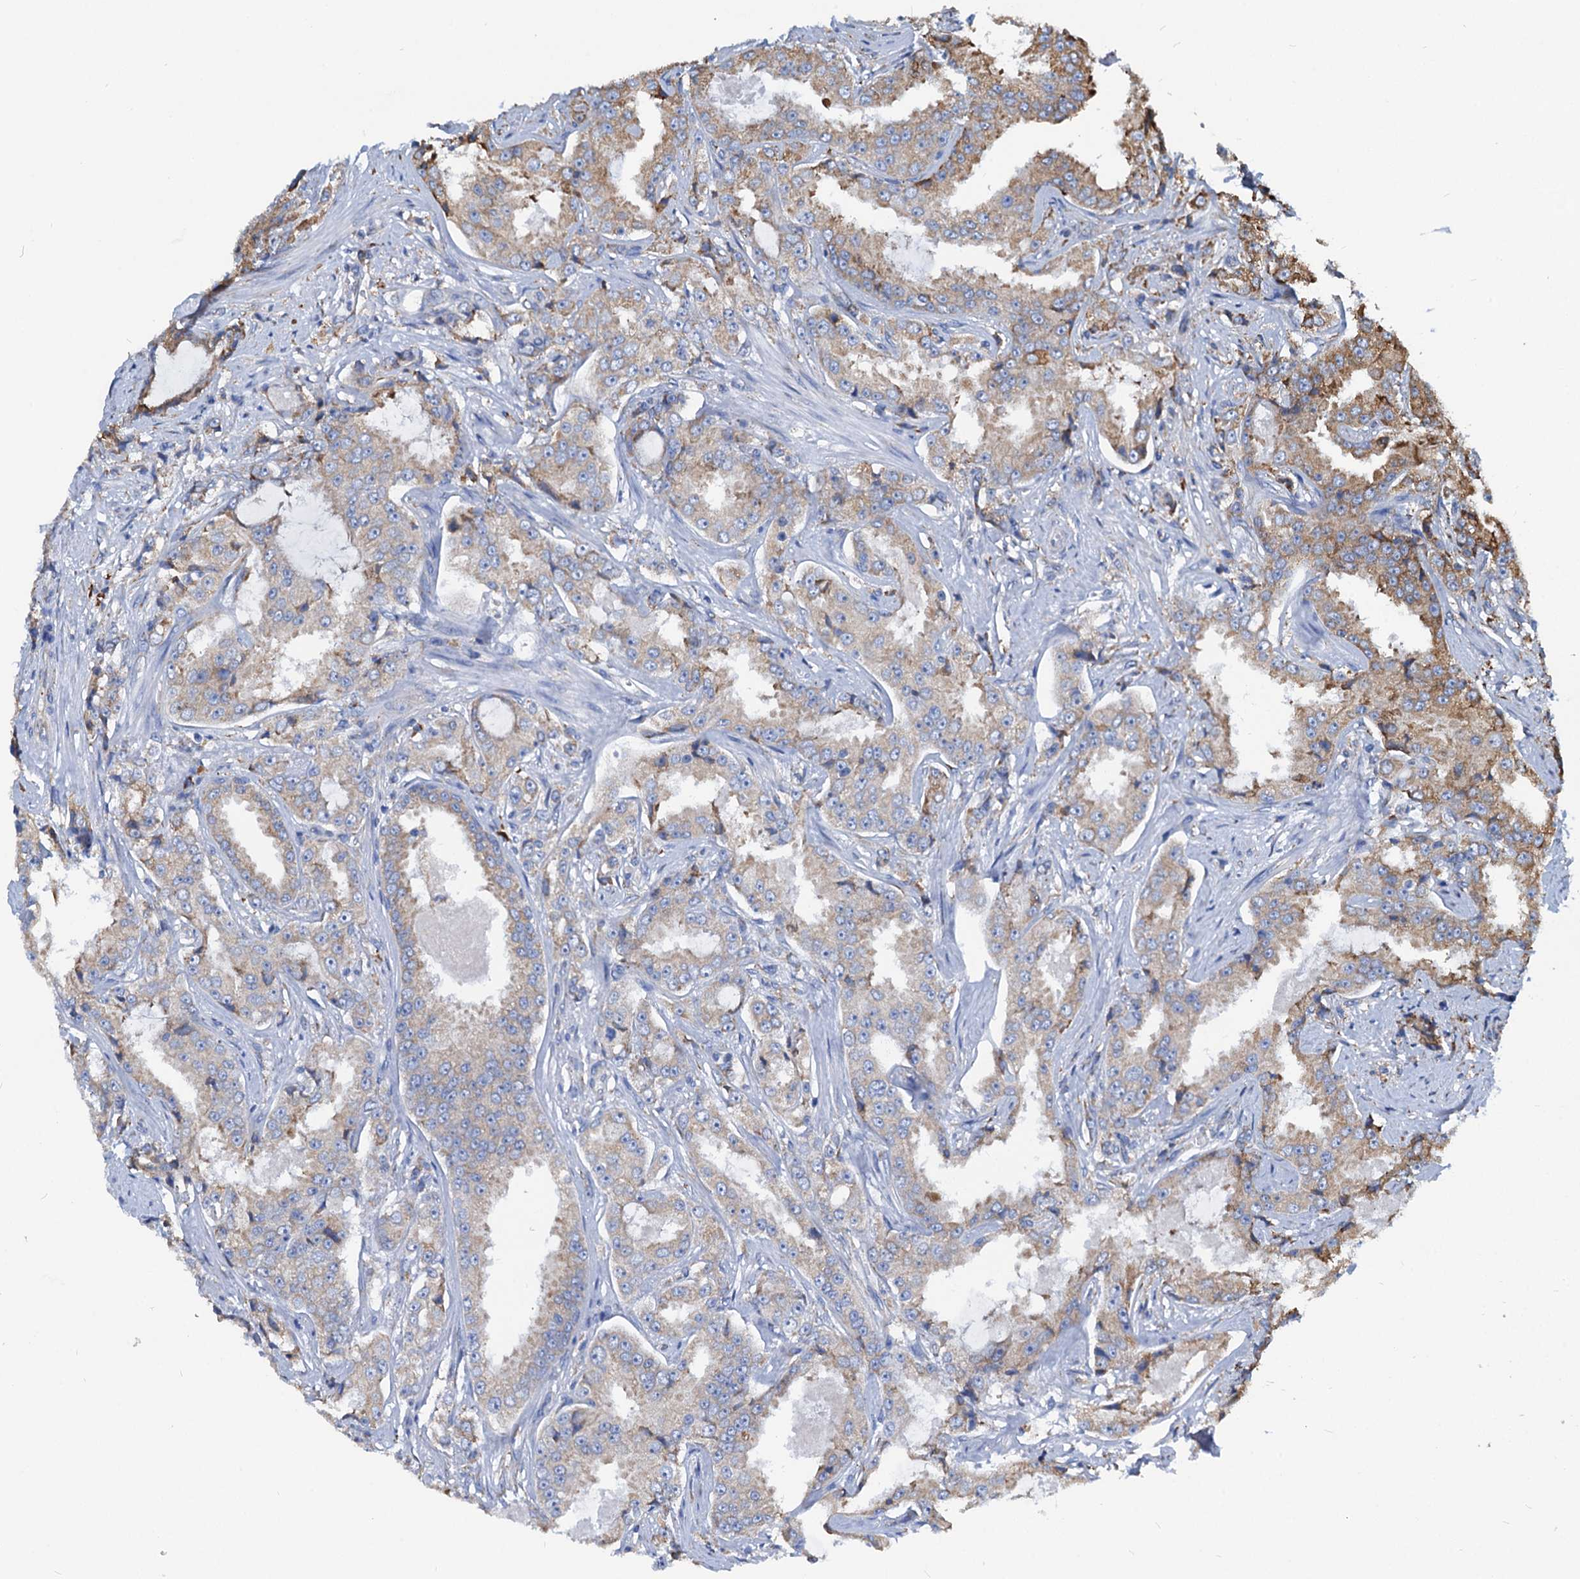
{"staining": {"intensity": "moderate", "quantity": "25%-75%", "location": "cytoplasmic/membranous"}, "tissue": "prostate cancer", "cell_type": "Tumor cells", "image_type": "cancer", "snomed": [{"axis": "morphology", "description": "Adenocarcinoma, High grade"}, {"axis": "topography", "description": "Prostate"}], "caption": "Protein staining displays moderate cytoplasmic/membranous positivity in about 25%-75% of tumor cells in adenocarcinoma (high-grade) (prostate).", "gene": "HSPA5", "patient": {"sex": "male", "age": 73}}